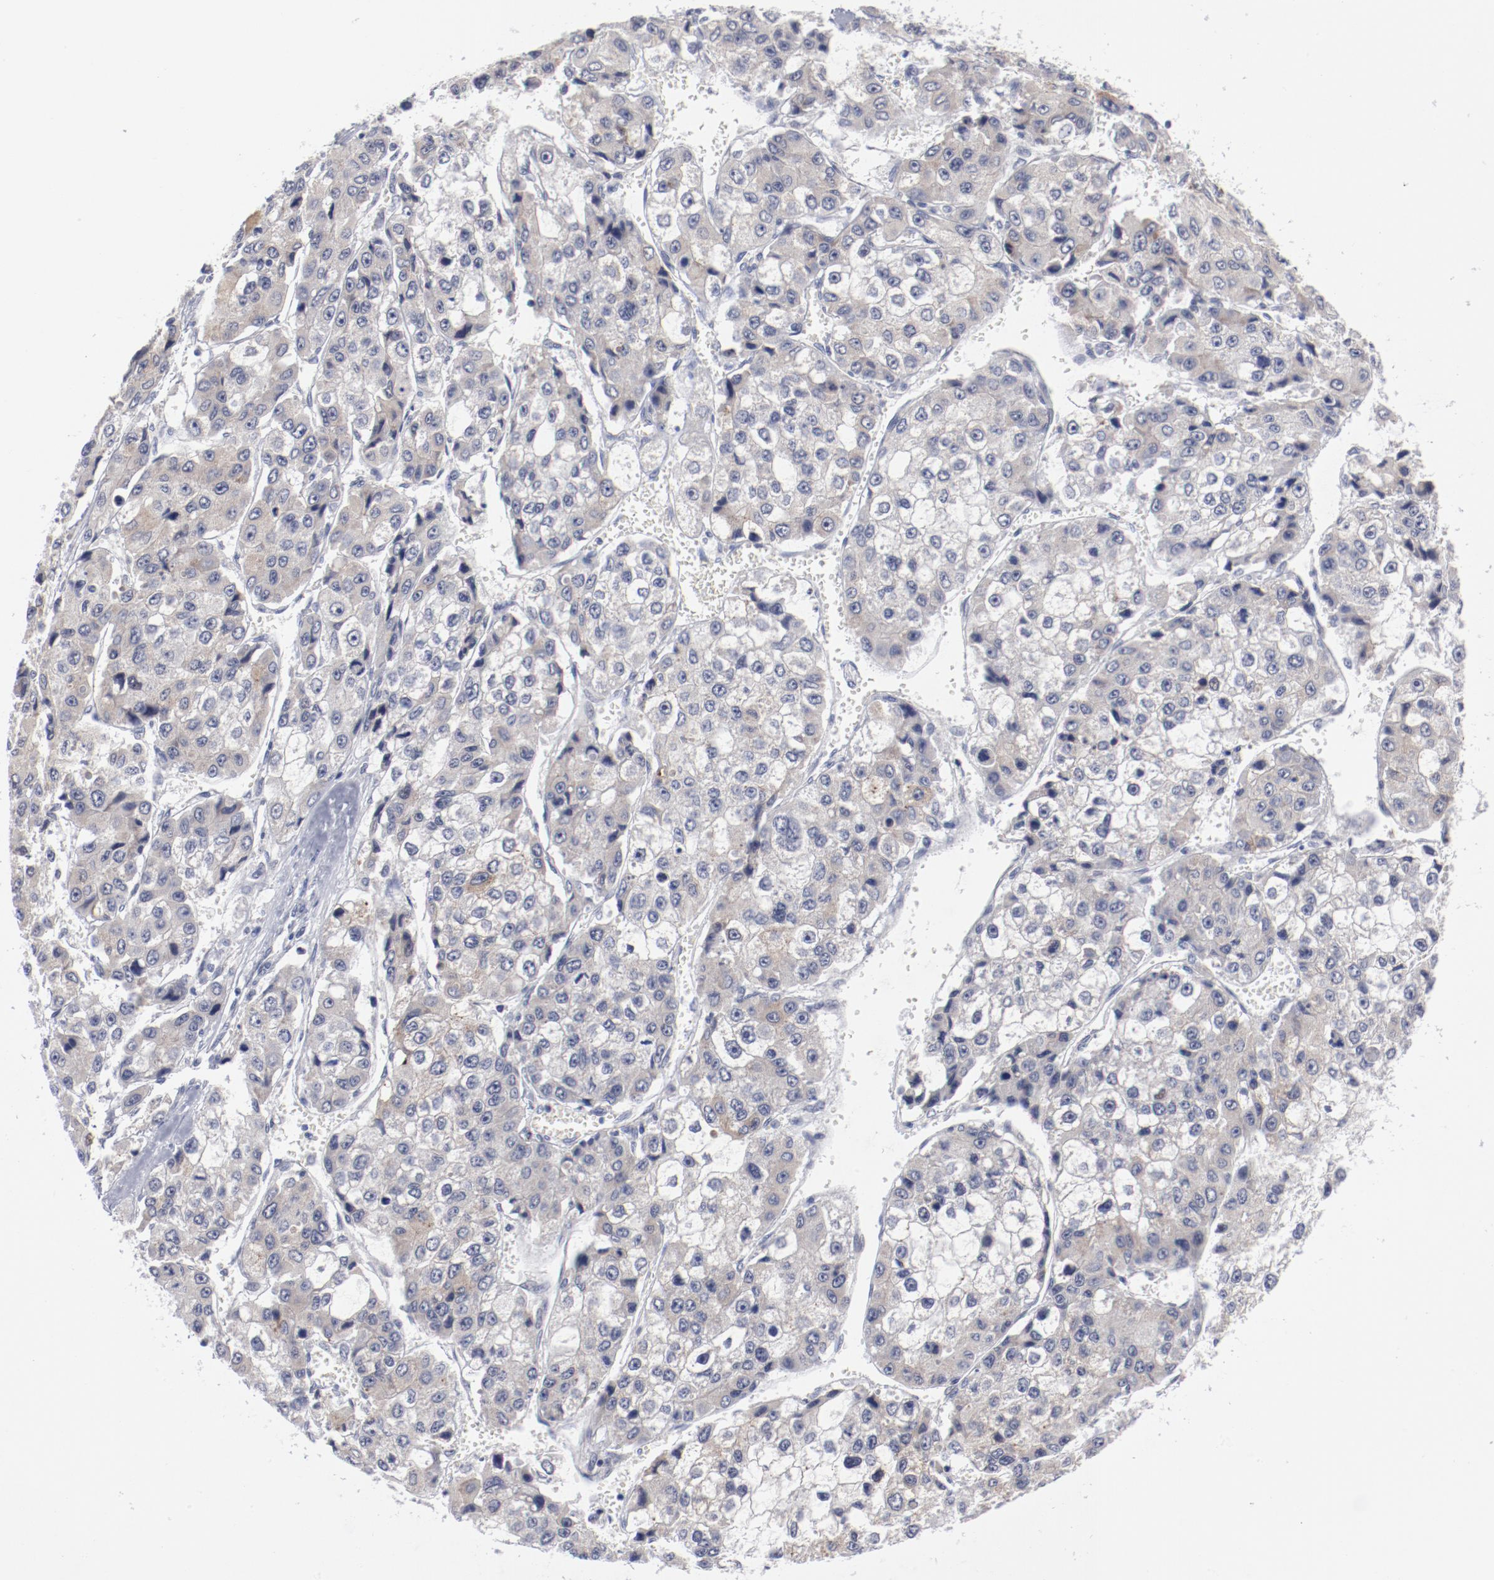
{"staining": {"intensity": "weak", "quantity": "<25%", "location": "cytoplasmic/membranous"}, "tissue": "liver cancer", "cell_type": "Tumor cells", "image_type": "cancer", "snomed": [{"axis": "morphology", "description": "Carcinoma, Hepatocellular, NOS"}, {"axis": "topography", "description": "Liver"}], "caption": "High magnification brightfield microscopy of hepatocellular carcinoma (liver) stained with DAB (3,3'-diaminobenzidine) (brown) and counterstained with hematoxylin (blue): tumor cells show no significant expression. Nuclei are stained in blue.", "gene": "SH3BGR", "patient": {"sex": "female", "age": 66}}